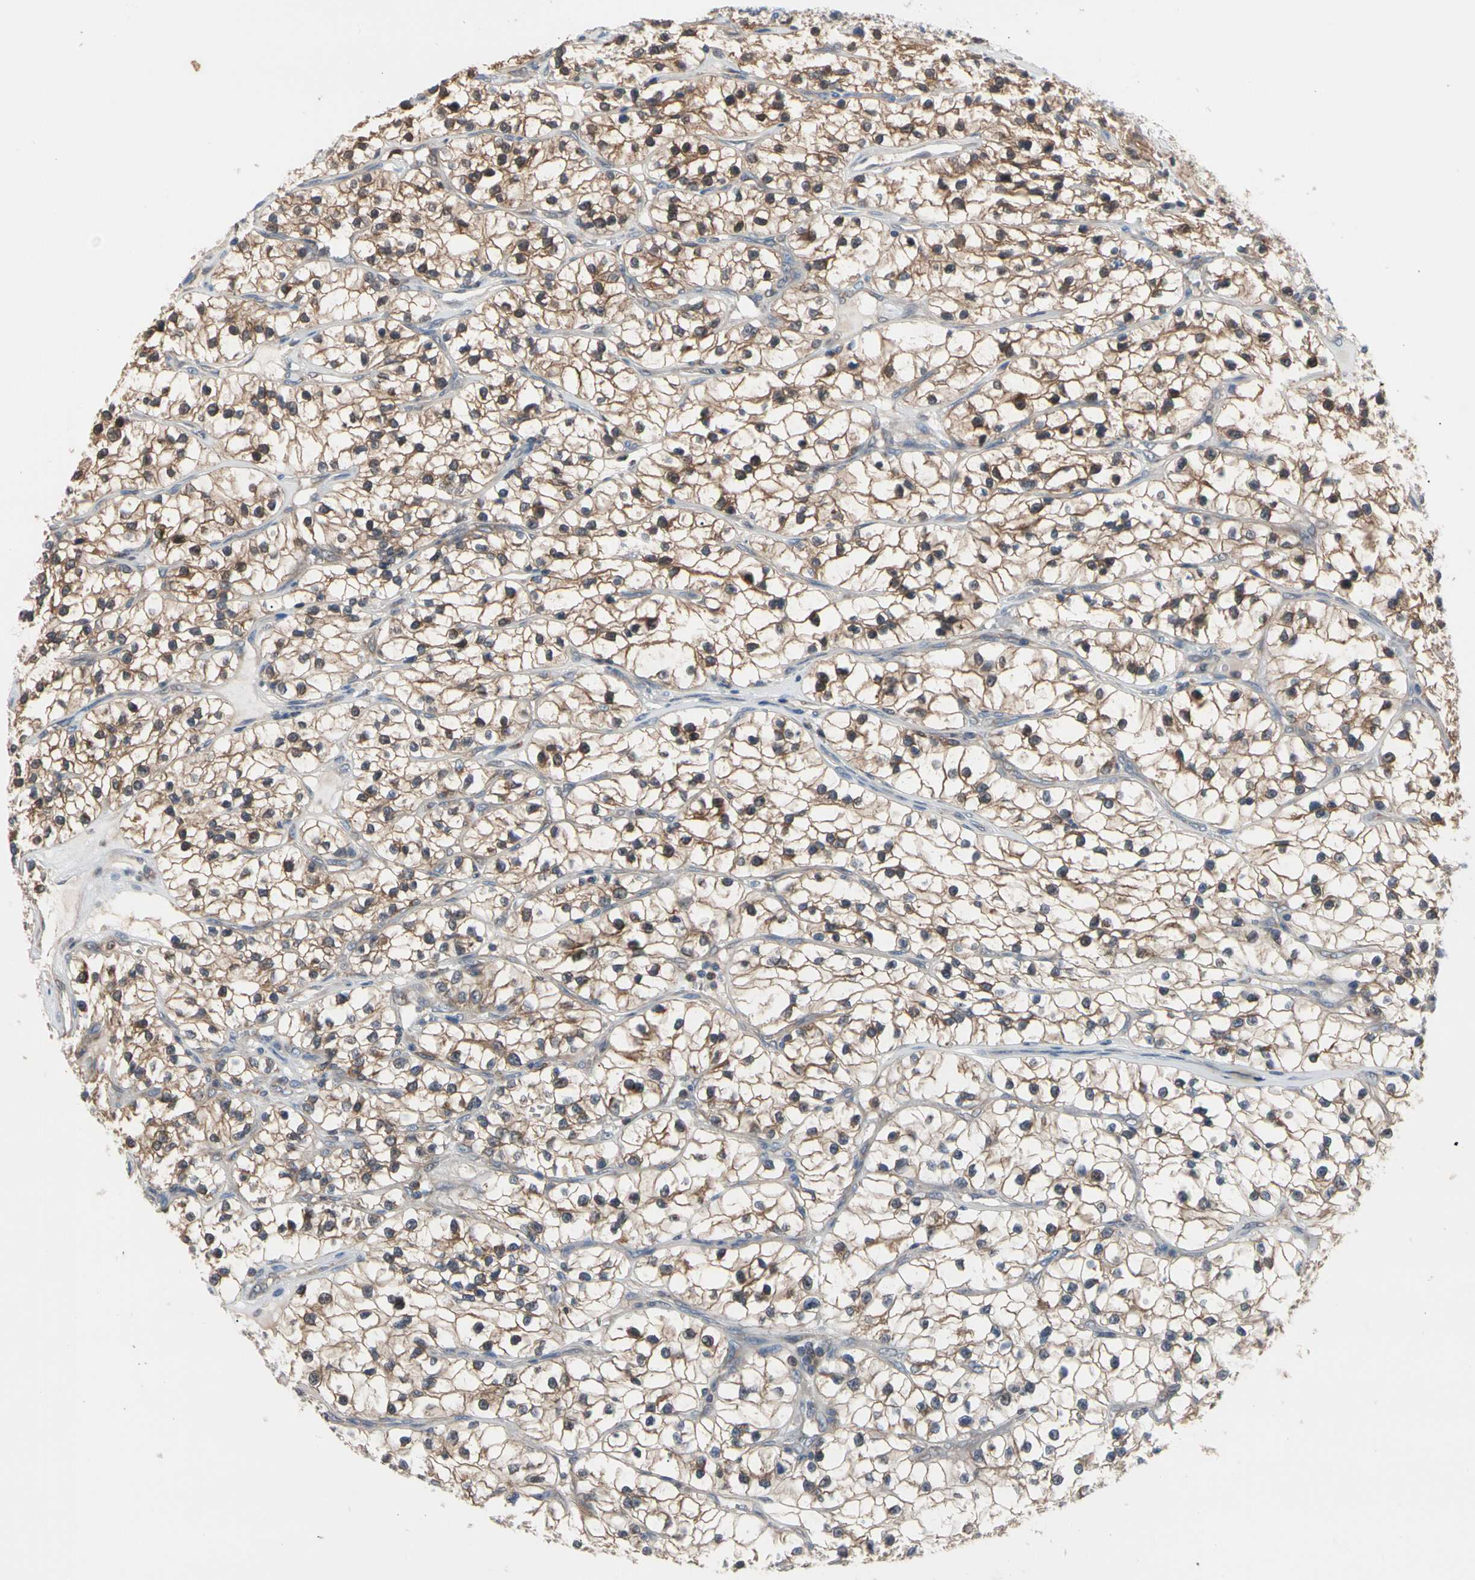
{"staining": {"intensity": "moderate", "quantity": "25%-75%", "location": "cytoplasmic/membranous"}, "tissue": "renal cancer", "cell_type": "Tumor cells", "image_type": "cancer", "snomed": [{"axis": "morphology", "description": "Adenocarcinoma, NOS"}, {"axis": "topography", "description": "Kidney"}], "caption": "Immunohistochemistry staining of renal adenocarcinoma, which exhibits medium levels of moderate cytoplasmic/membranous positivity in approximately 25%-75% of tumor cells indicating moderate cytoplasmic/membranous protein staining. The staining was performed using DAB (3,3'-diaminobenzidine) (brown) for protein detection and nuclei were counterstained in hematoxylin (blue).", "gene": "MTHFS", "patient": {"sex": "female", "age": 57}}